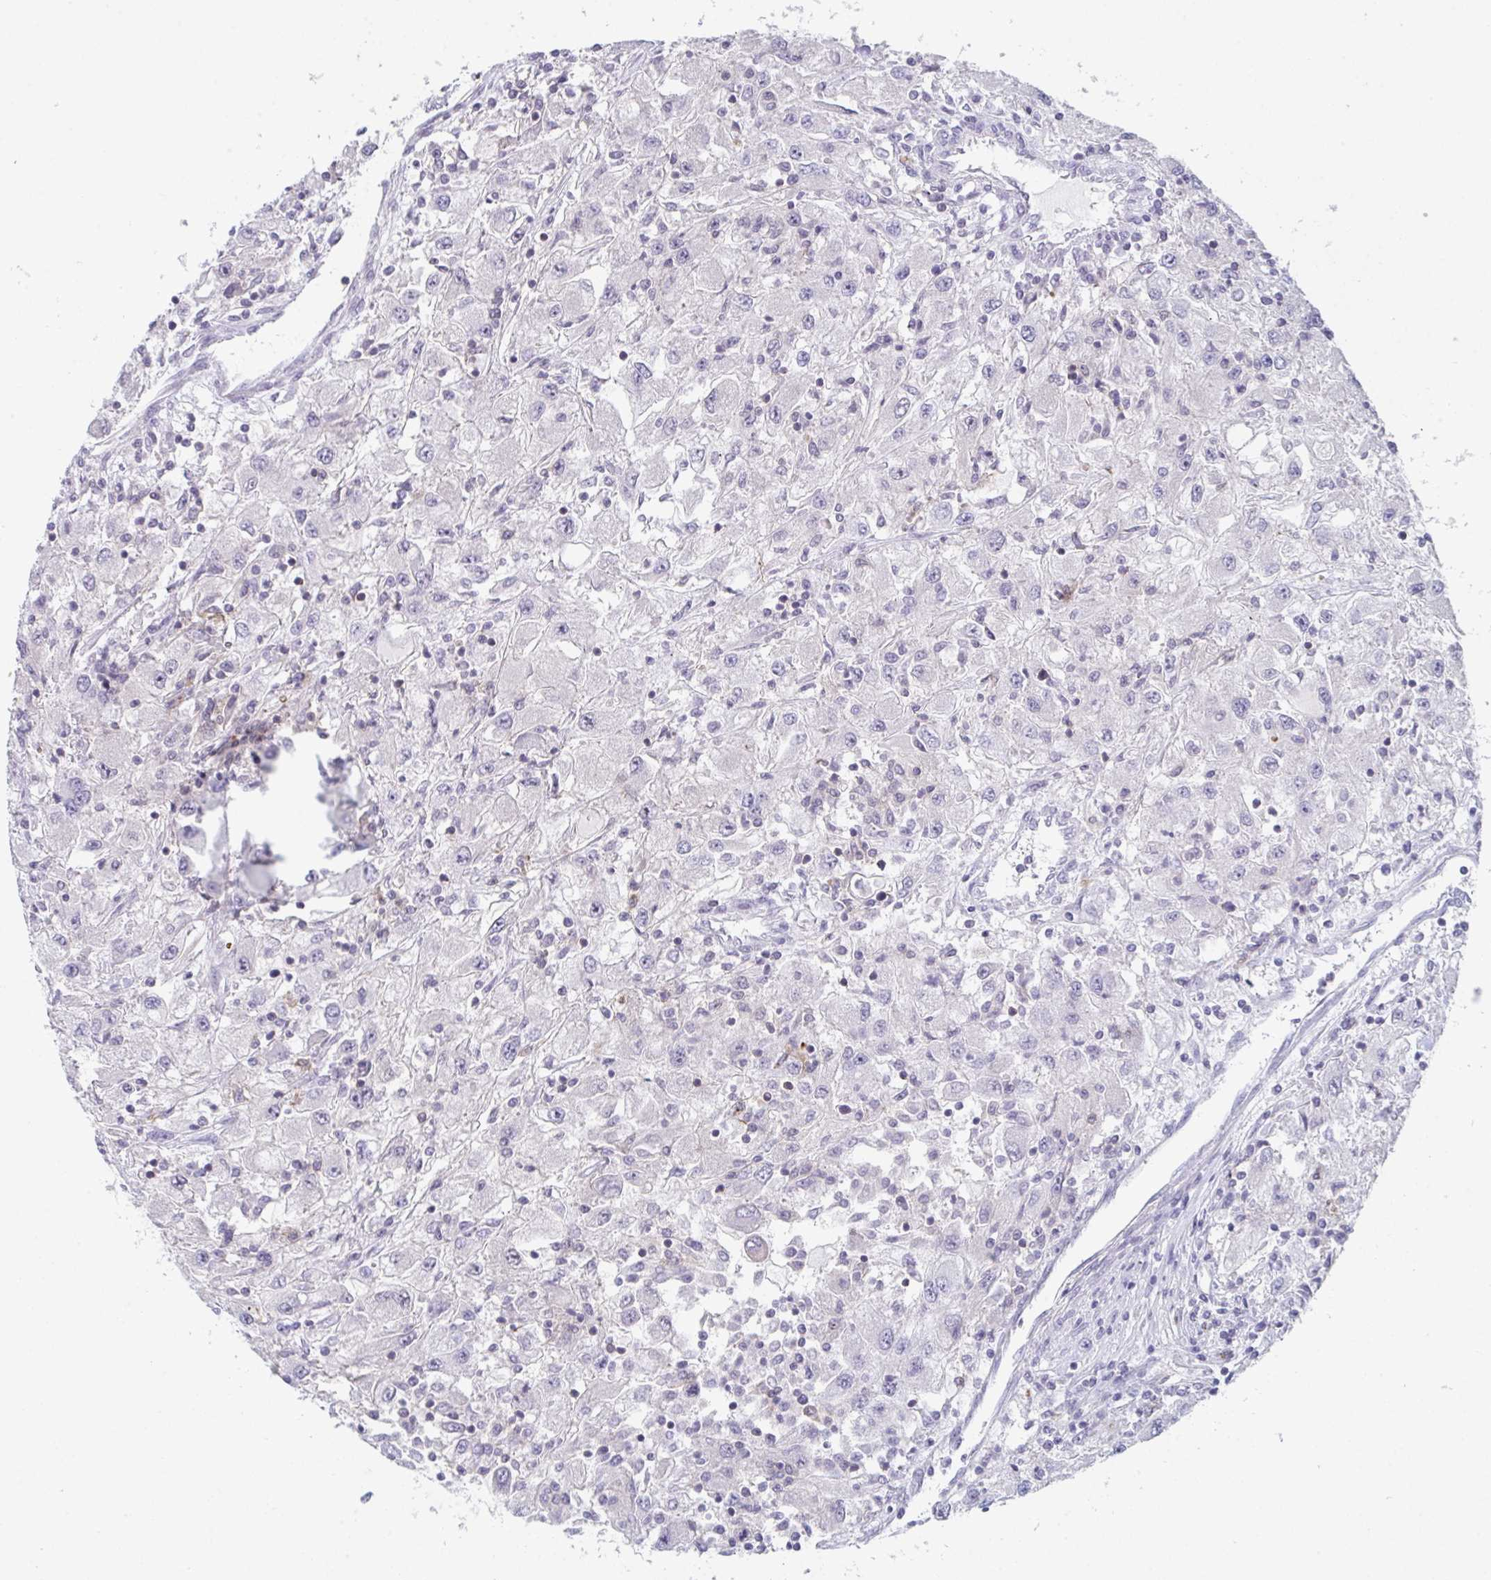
{"staining": {"intensity": "negative", "quantity": "none", "location": "none"}, "tissue": "renal cancer", "cell_type": "Tumor cells", "image_type": "cancer", "snomed": [{"axis": "morphology", "description": "Adenocarcinoma, NOS"}, {"axis": "topography", "description": "Kidney"}], "caption": "This is an immunohistochemistry photomicrograph of human adenocarcinoma (renal). There is no expression in tumor cells.", "gene": "DISP2", "patient": {"sex": "female", "age": 67}}